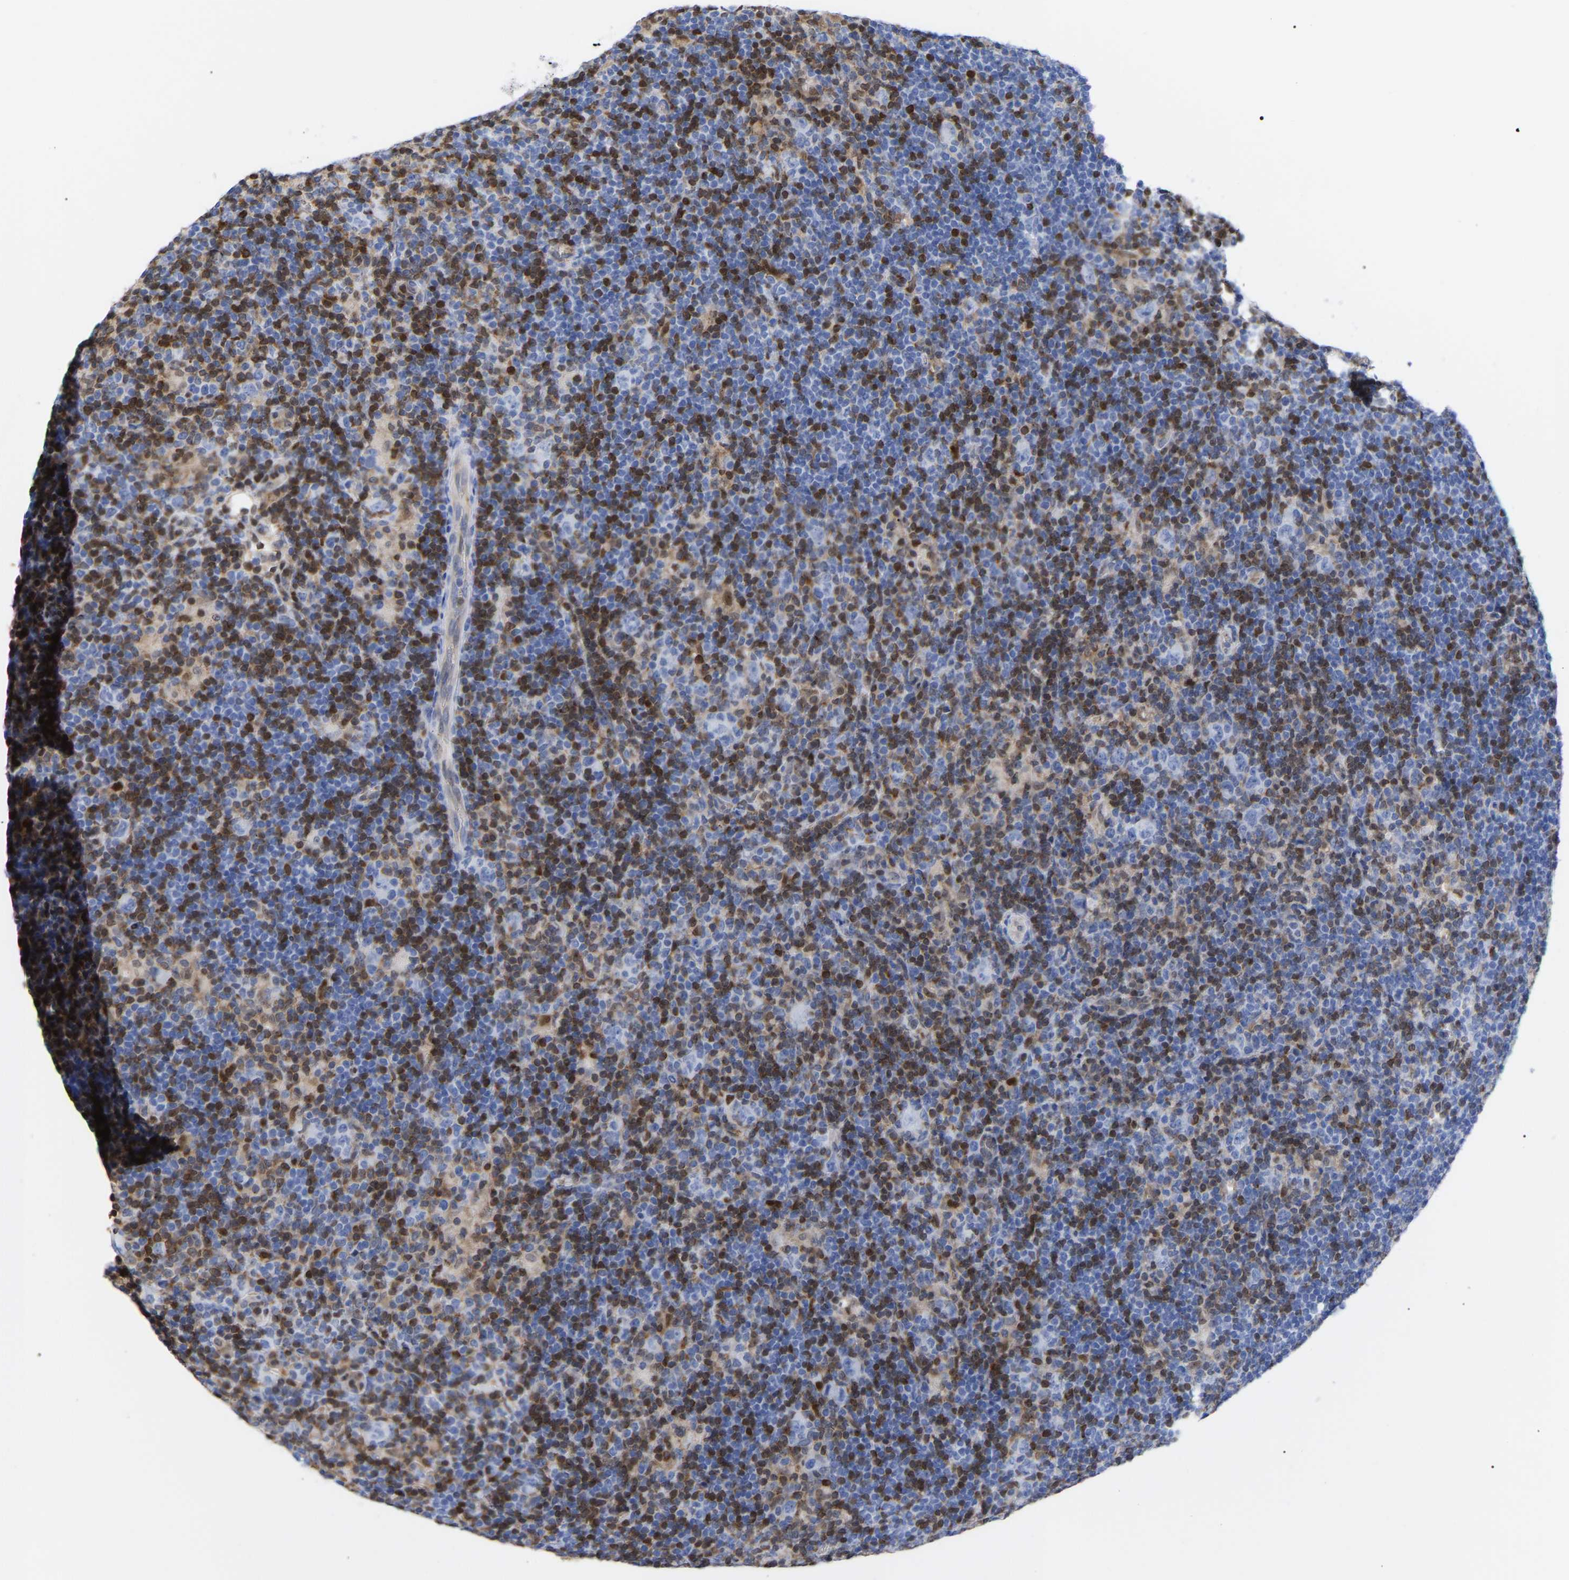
{"staining": {"intensity": "negative", "quantity": "none", "location": "none"}, "tissue": "lymphoma", "cell_type": "Tumor cells", "image_type": "cancer", "snomed": [{"axis": "morphology", "description": "Hodgkin's disease, NOS"}, {"axis": "topography", "description": "Lymph node"}], "caption": "Immunohistochemistry (IHC) image of human Hodgkin's disease stained for a protein (brown), which shows no expression in tumor cells.", "gene": "GIMAP4", "patient": {"sex": "female", "age": 57}}